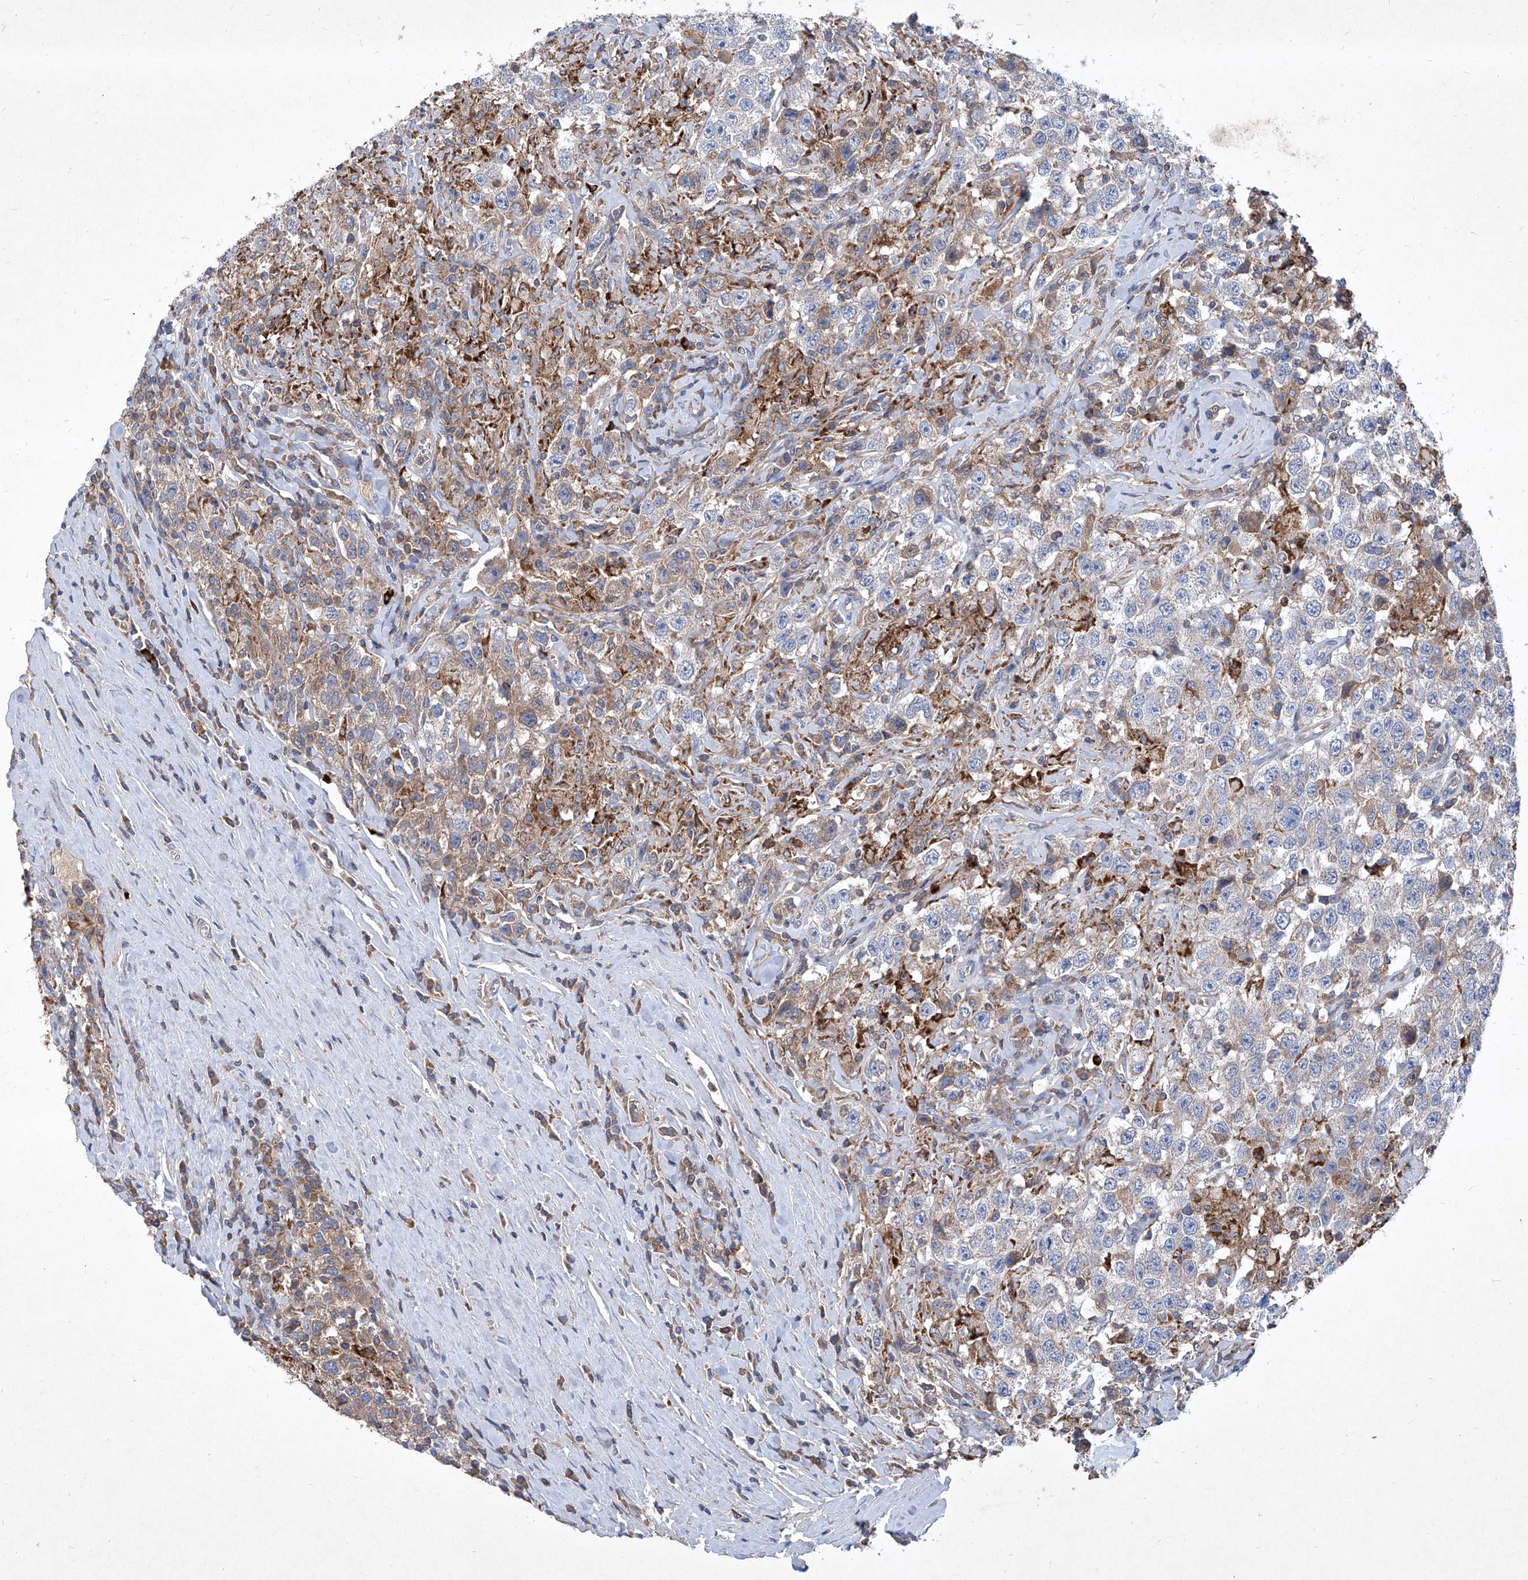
{"staining": {"intensity": "weak", "quantity": "25%-75%", "location": "cytoplasmic/membranous"}, "tissue": "testis cancer", "cell_type": "Tumor cells", "image_type": "cancer", "snomed": [{"axis": "morphology", "description": "Seminoma, NOS"}, {"axis": "topography", "description": "Testis"}], "caption": "About 25%-75% of tumor cells in testis cancer (seminoma) show weak cytoplasmic/membranous protein positivity as visualized by brown immunohistochemical staining.", "gene": "EPHA8", "patient": {"sex": "male", "age": 41}}